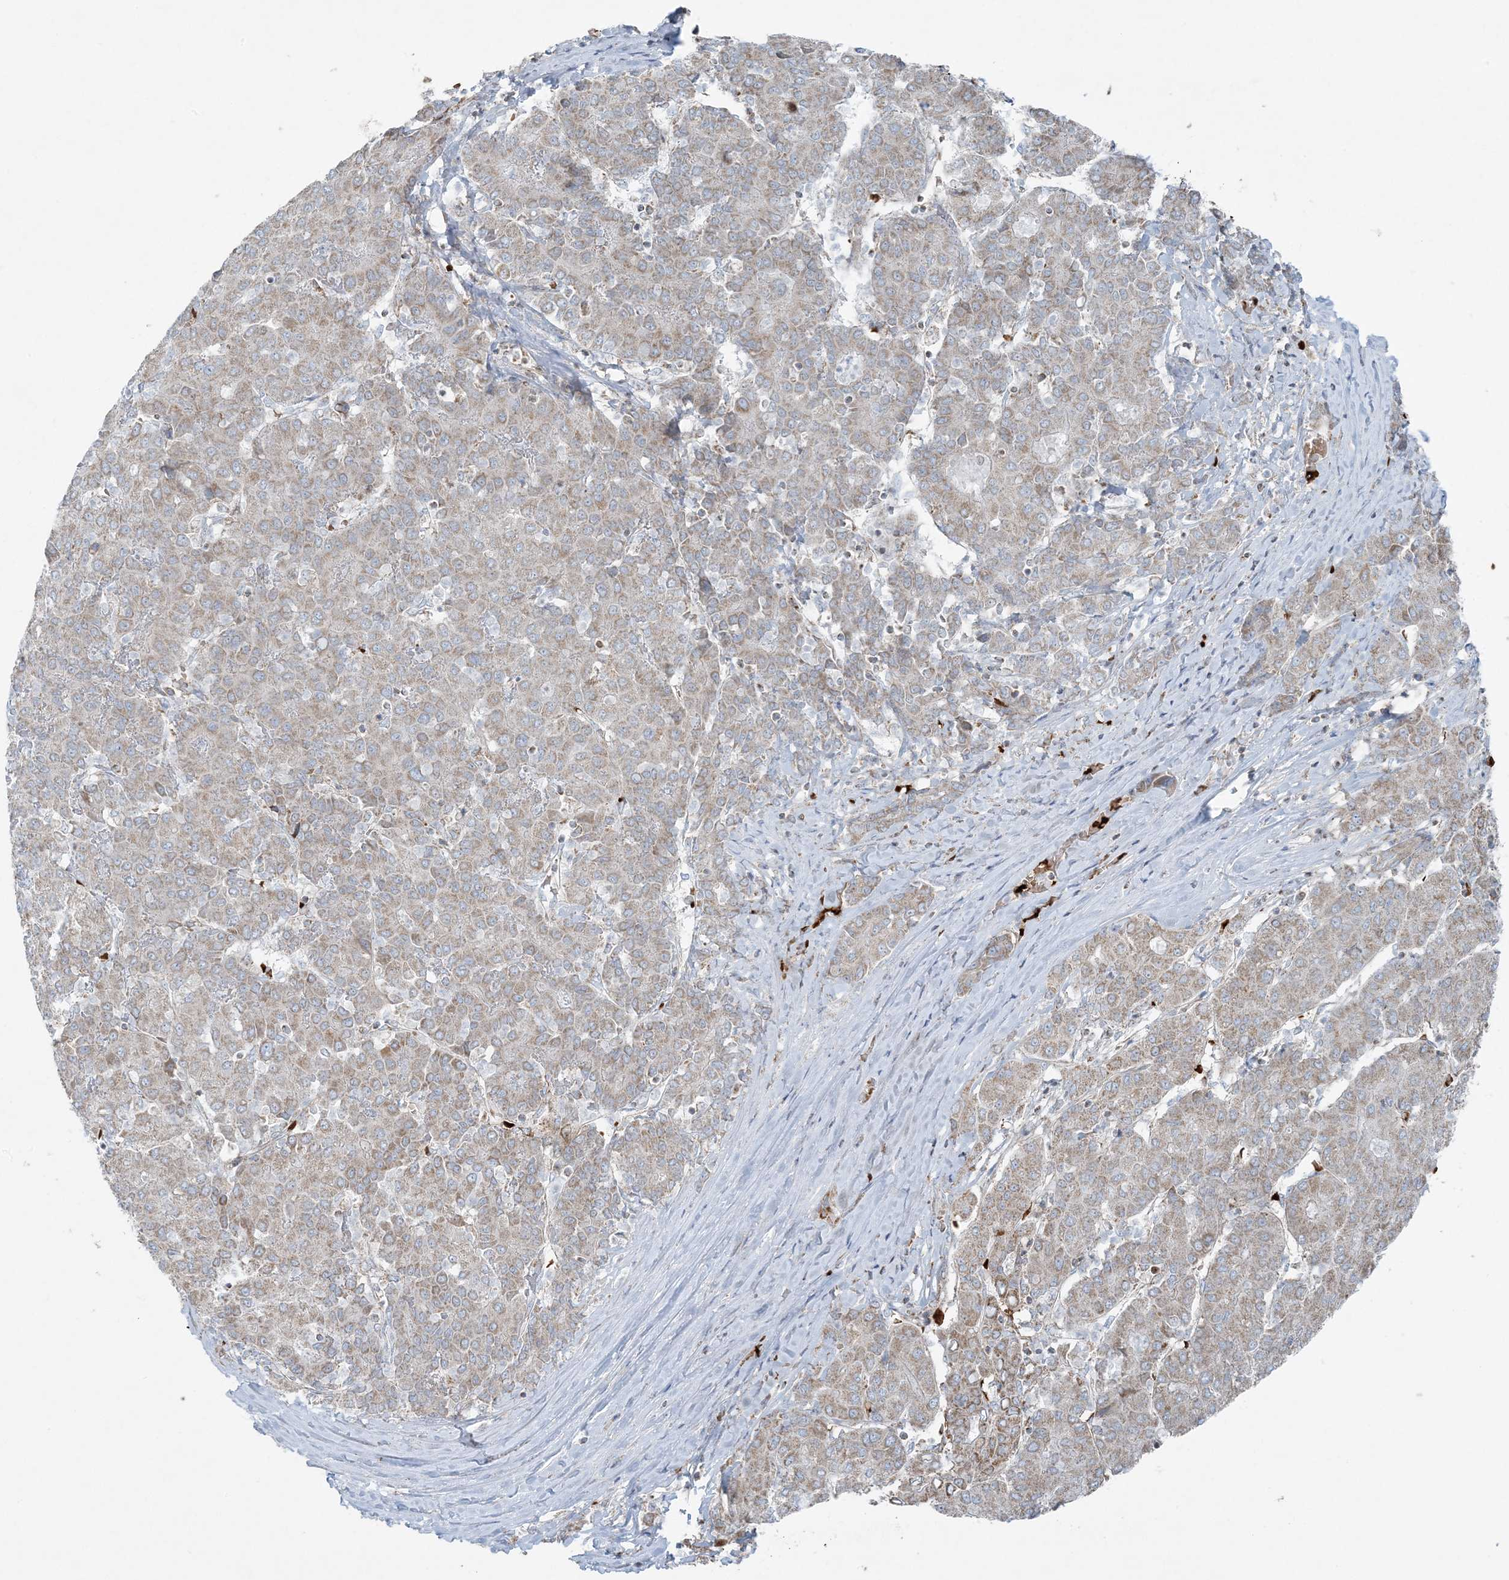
{"staining": {"intensity": "weak", "quantity": "25%-75%", "location": "cytoplasmic/membranous"}, "tissue": "liver cancer", "cell_type": "Tumor cells", "image_type": "cancer", "snomed": [{"axis": "morphology", "description": "Carcinoma, Hepatocellular, NOS"}, {"axis": "topography", "description": "Liver"}], "caption": "IHC histopathology image of human liver cancer stained for a protein (brown), which demonstrates low levels of weak cytoplasmic/membranous staining in approximately 25%-75% of tumor cells.", "gene": "PIK3R4", "patient": {"sex": "male", "age": 65}}